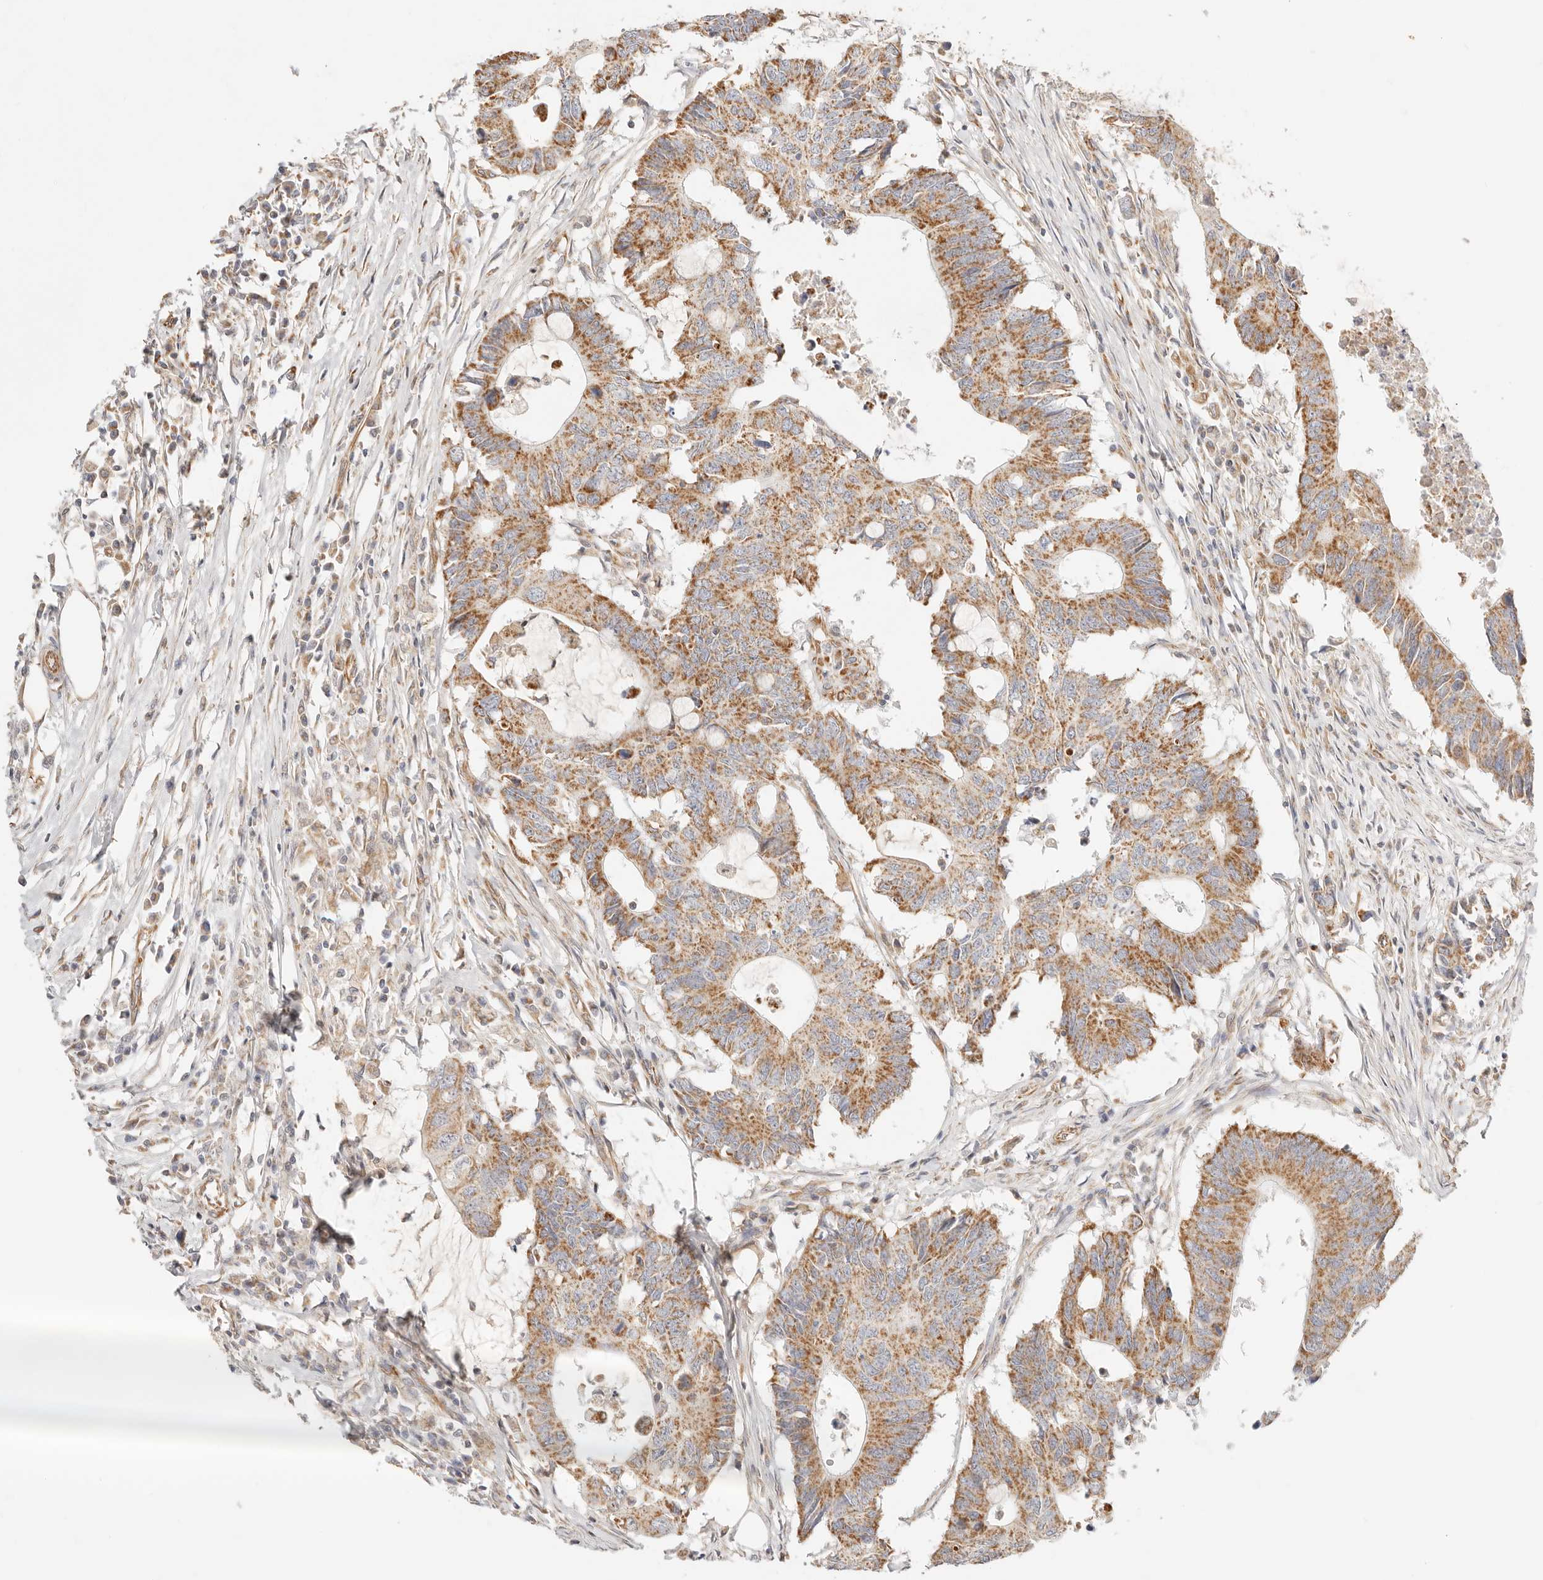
{"staining": {"intensity": "moderate", "quantity": ">75%", "location": "cytoplasmic/membranous"}, "tissue": "colorectal cancer", "cell_type": "Tumor cells", "image_type": "cancer", "snomed": [{"axis": "morphology", "description": "Adenocarcinoma, NOS"}, {"axis": "topography", "description": "Colon"}], "caption": "A micrograph of adenocarcinoma (colorectal) stained for a protein displays moderate cytoplasmic/membranous brown staining in tumor cells.", "gene": "ZC3H11A", "patient": {"sex": "male", "age": 71}}